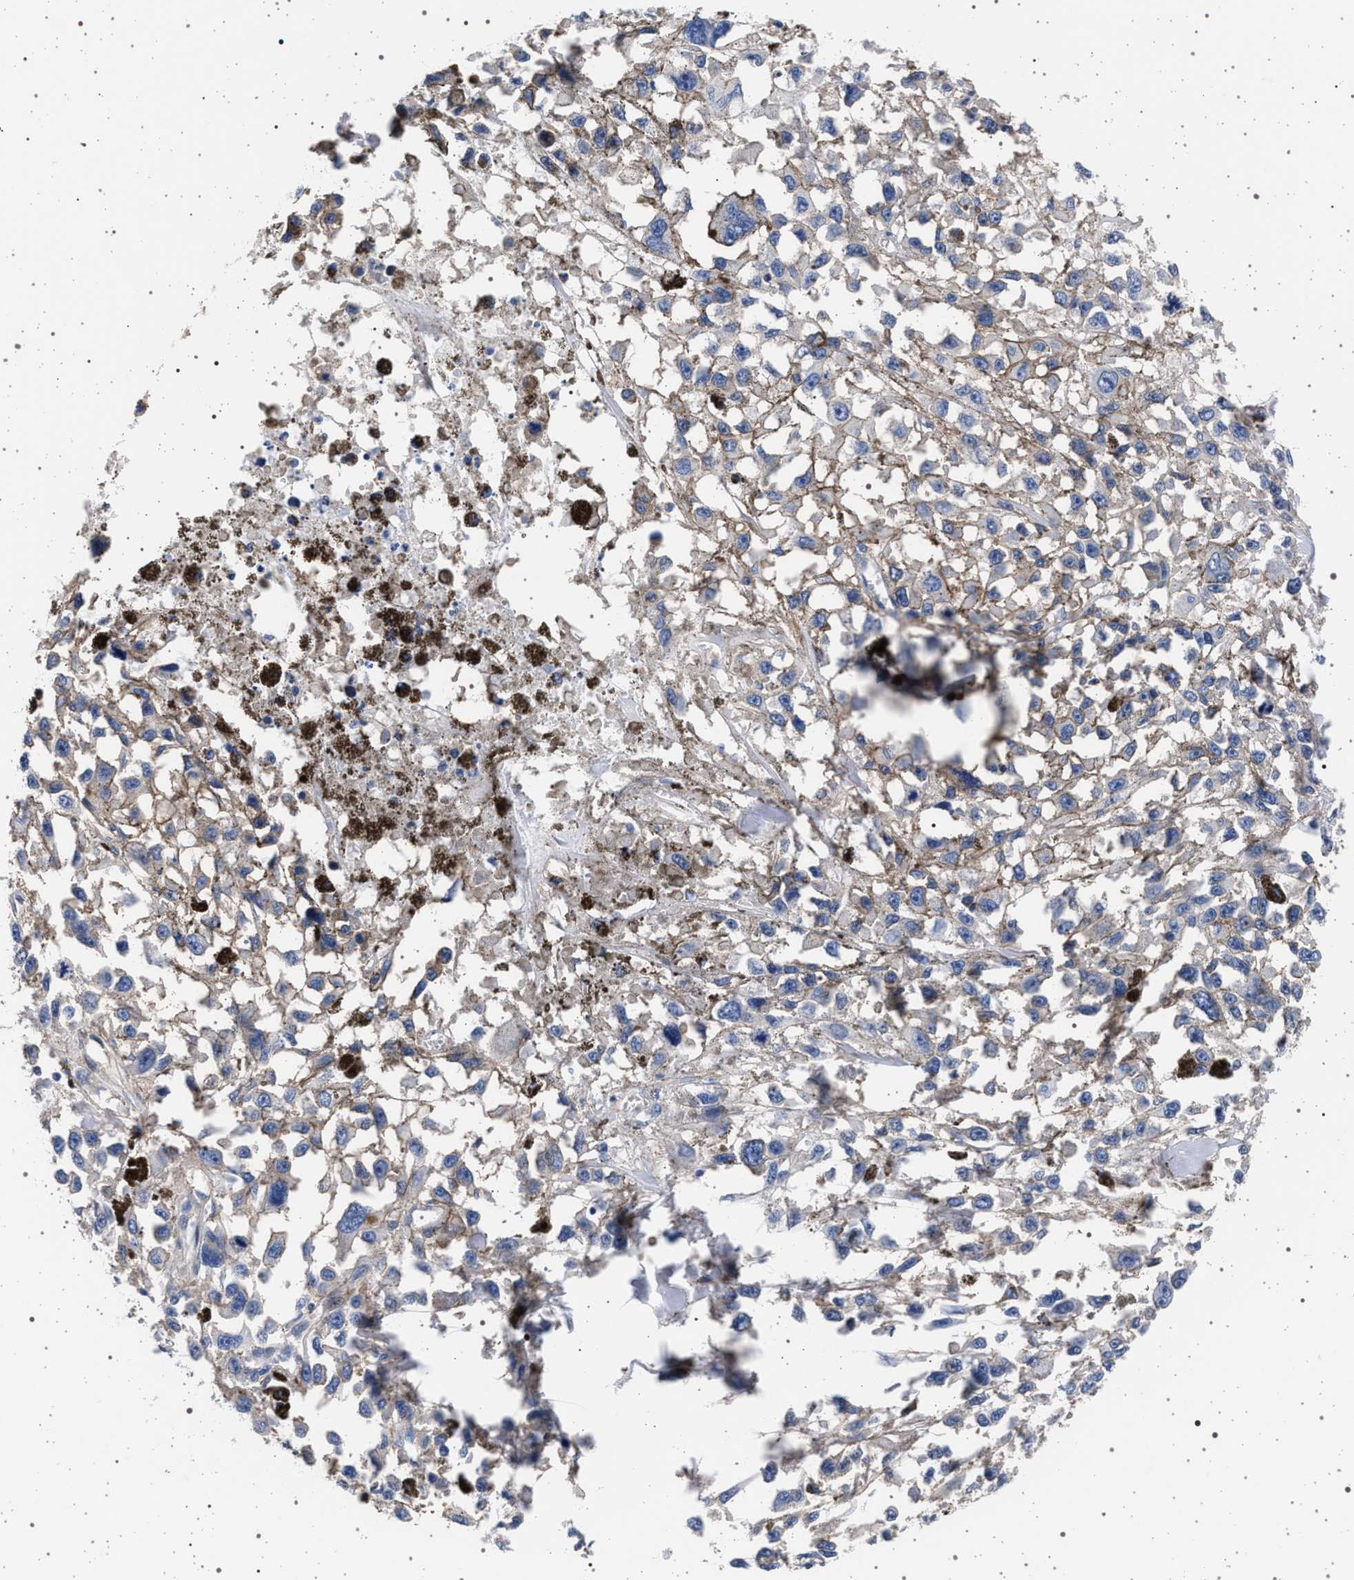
{"staining": {"intensity": "negative", "quantity": "none", "location": "none"}, "tissue": "melanoma", "cell_type": "Tumor cells", "image_type": "cancer", "snomed": [{"axis": "morphology", "description": "Malignant melanoma, Metastatic site"}, {"axis": "topography", "description": "Lymph node"}], "caption": "The photomicrograph demonstrates no staining of tumor cells in melanoma. The staining is performed using DAB (3,3'-diaminobenzidine) brown chromogen with nuclei counter-stained in using hematoxylin.", "gene": "SLC9A1", "patient": {"sex": "male", "age": 59}}